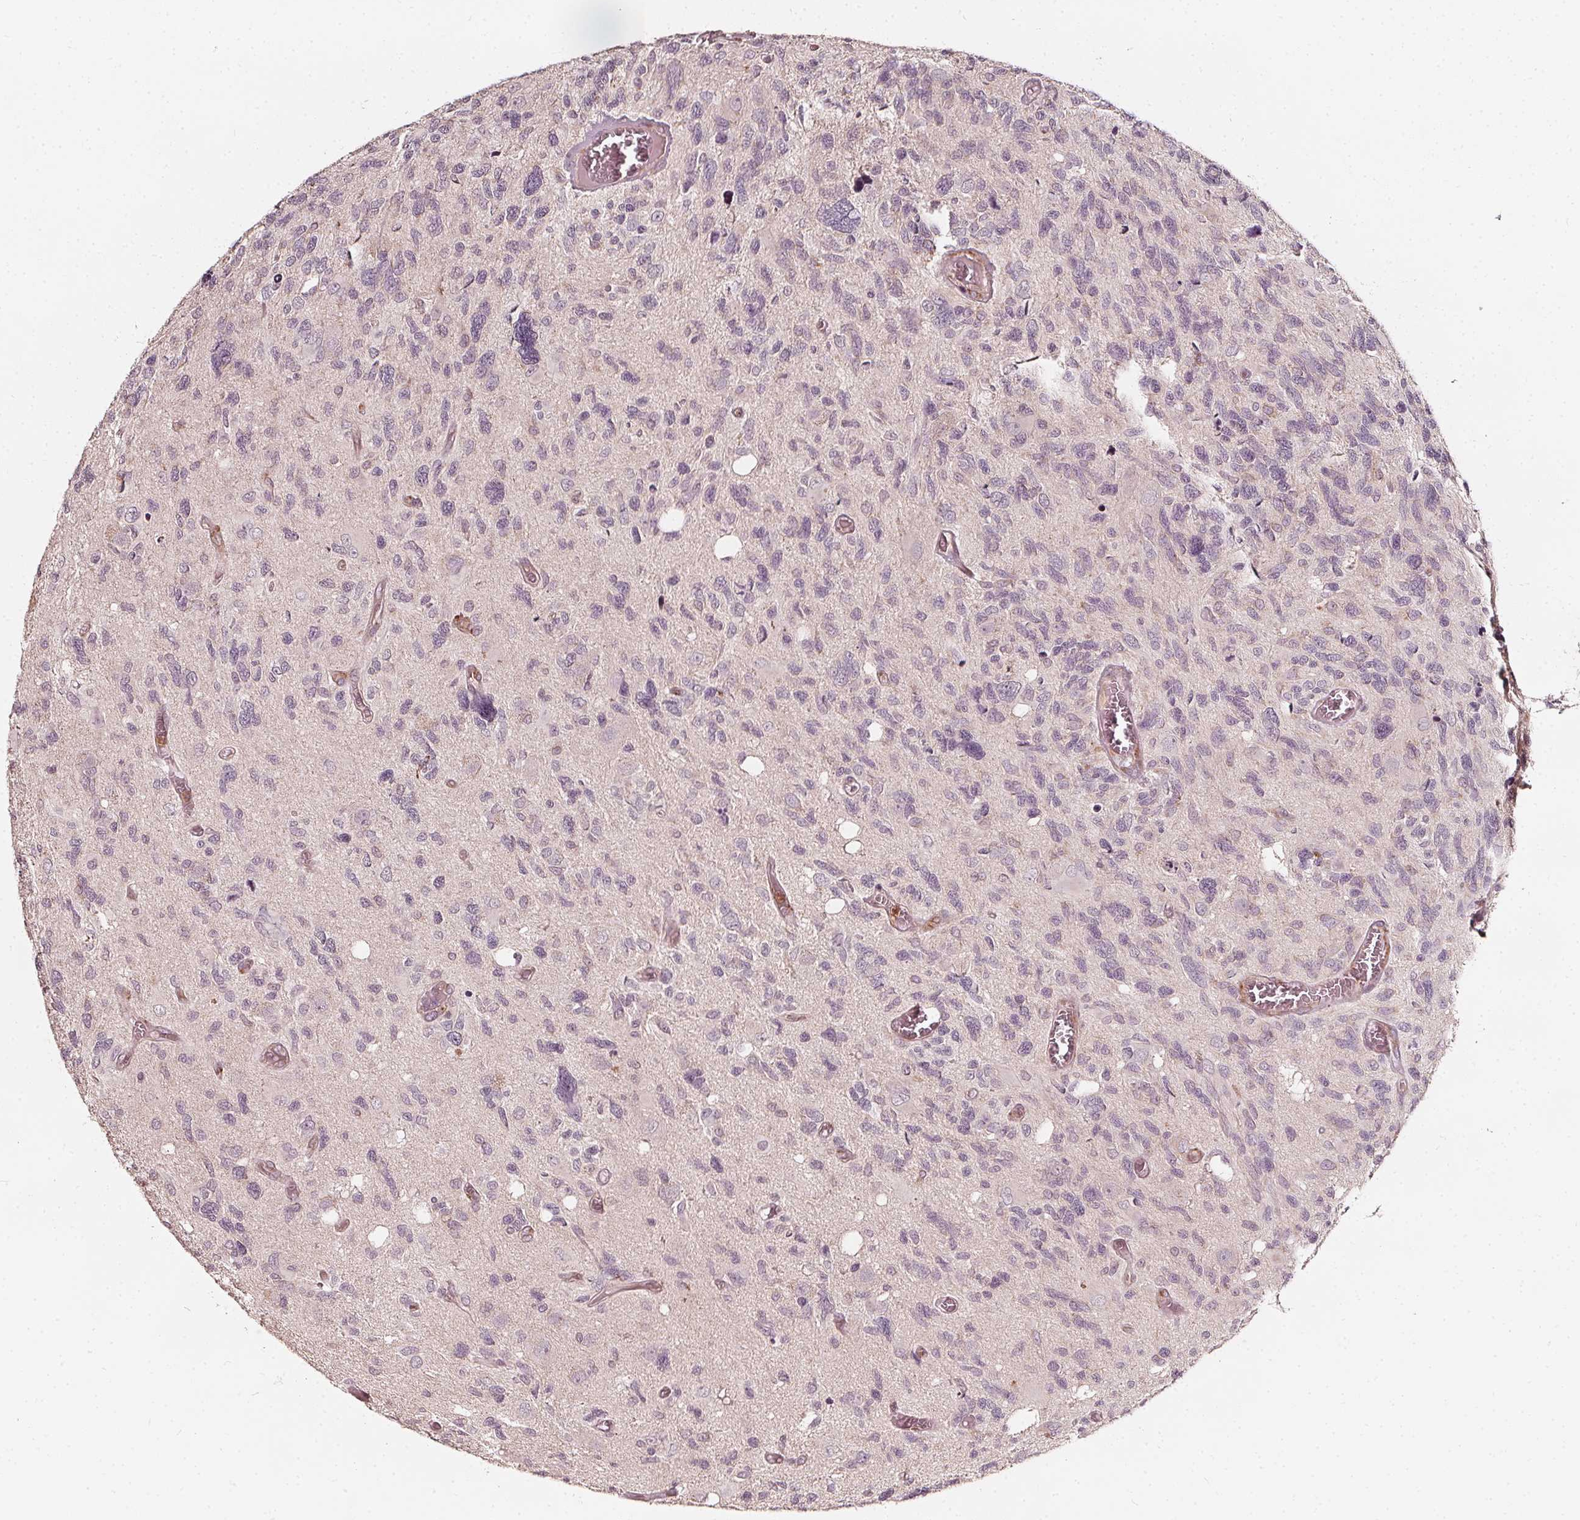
{"staining": {"intensity": "negative", "quantity": "none", "location": "none"}, "tissue": "glioma", "cell_type": "Tumor cells", "image_type": "cancer", "snomed": [{"axis": "morphology", "description": "Glioma, malignant, High grade"}, {"axis": "topography", "description": "Brain"}], "caption": "Glioma stained for a protein using IHC demonstrates no expression tumor cells.", "gene": "NPC1L1", "patient": {"sex": "male", "age": 49}}